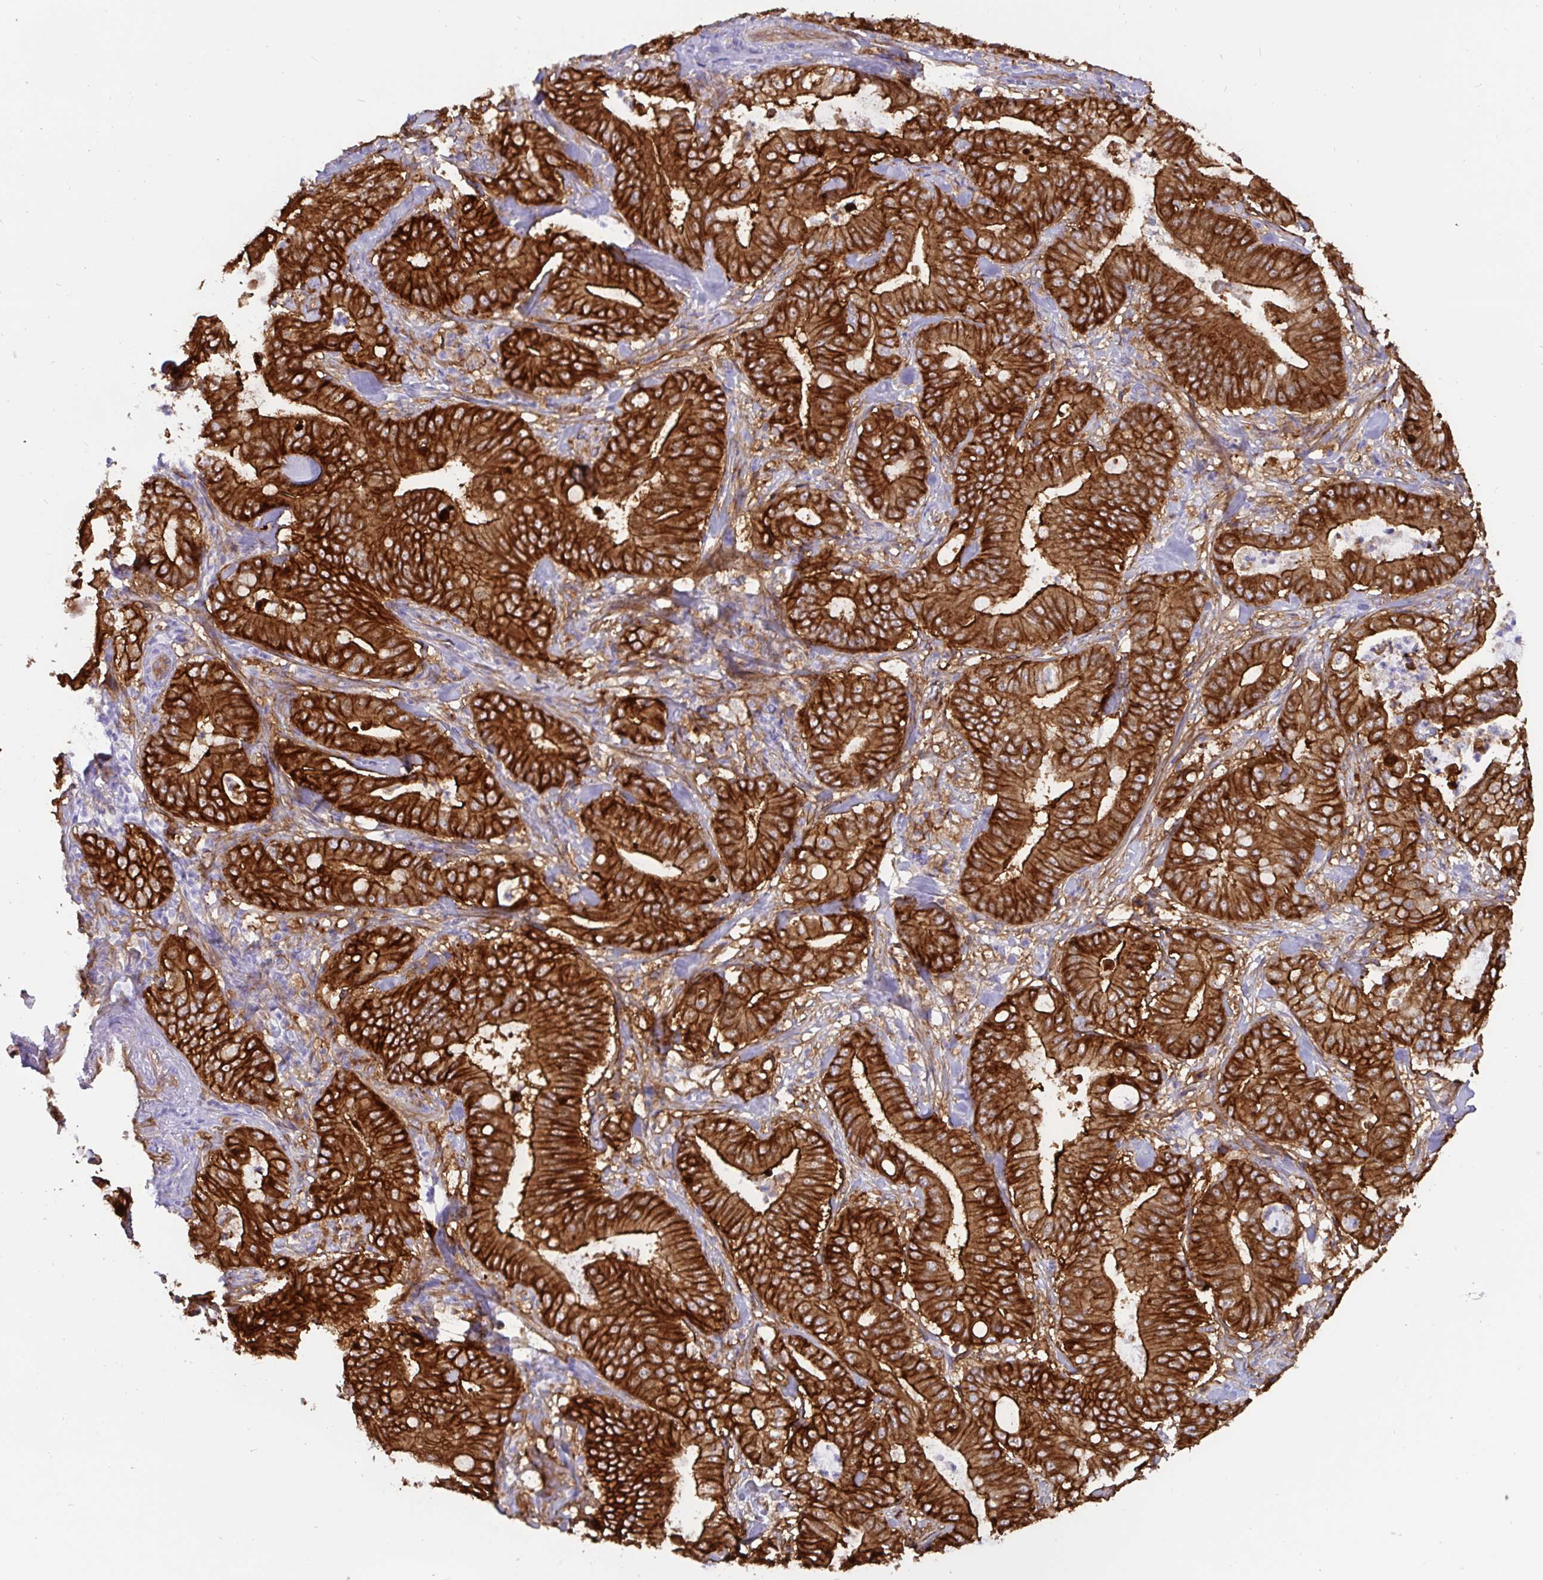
{"staining": {"intensity": "strong", "quantity": ">75%", "location": "cytoplasmic/membranous"}, "tissue": "pancreatic cancer", "cell_type": "Tumor cells", "image_type": "cancer", "snomed": [{"axis": "morphology", "description": "Adenocarcinoma, NOS"}, {"axis": "topography", "description": "Pancreas"}], "caption": "Human adenocarcinoma (pancreatic) stained for a protein (brown) shows strong cytoplasmic/membranous positive staining in approximately >75% of tumor cells.", "gene": "ANXA2", "patient": {"sex": "male", "age": 71}}